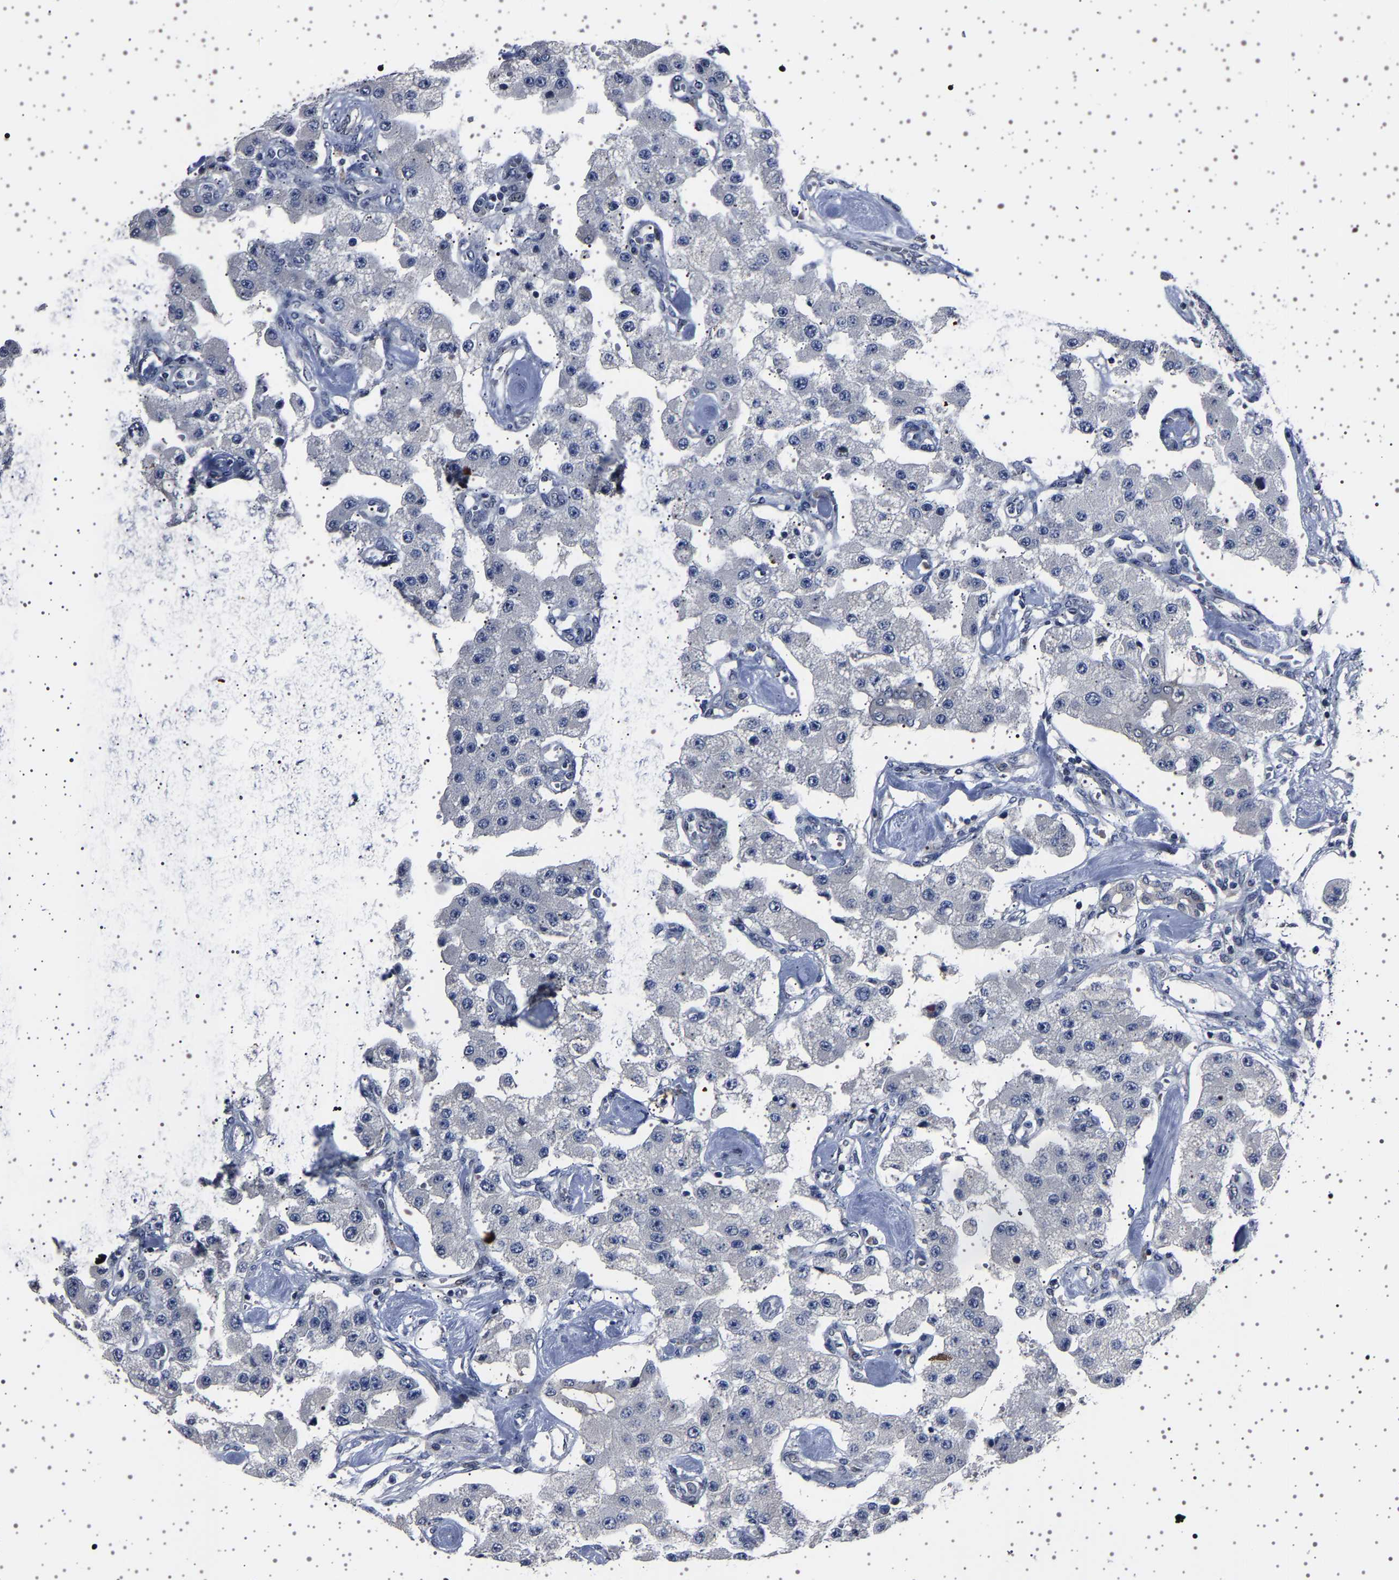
{"staining": {"intensity": "negative", "quantity": "none", "location": "none"}, "tissue": "carcinoid", "cell_type": "Tumor cells", "image_type": "cancer", "snomed": [{"axis": "morphology", "description": "Carcinoid, malignant, NOS"}, {"axis": "topography", "description": "Pancreas"}], "caption": "Immunohistochemical staining of human carcinoid exhibits no significant positivity in tumor cells.", "gene": "IL10RB", "patient": {"sex": "male", "age": 41}}